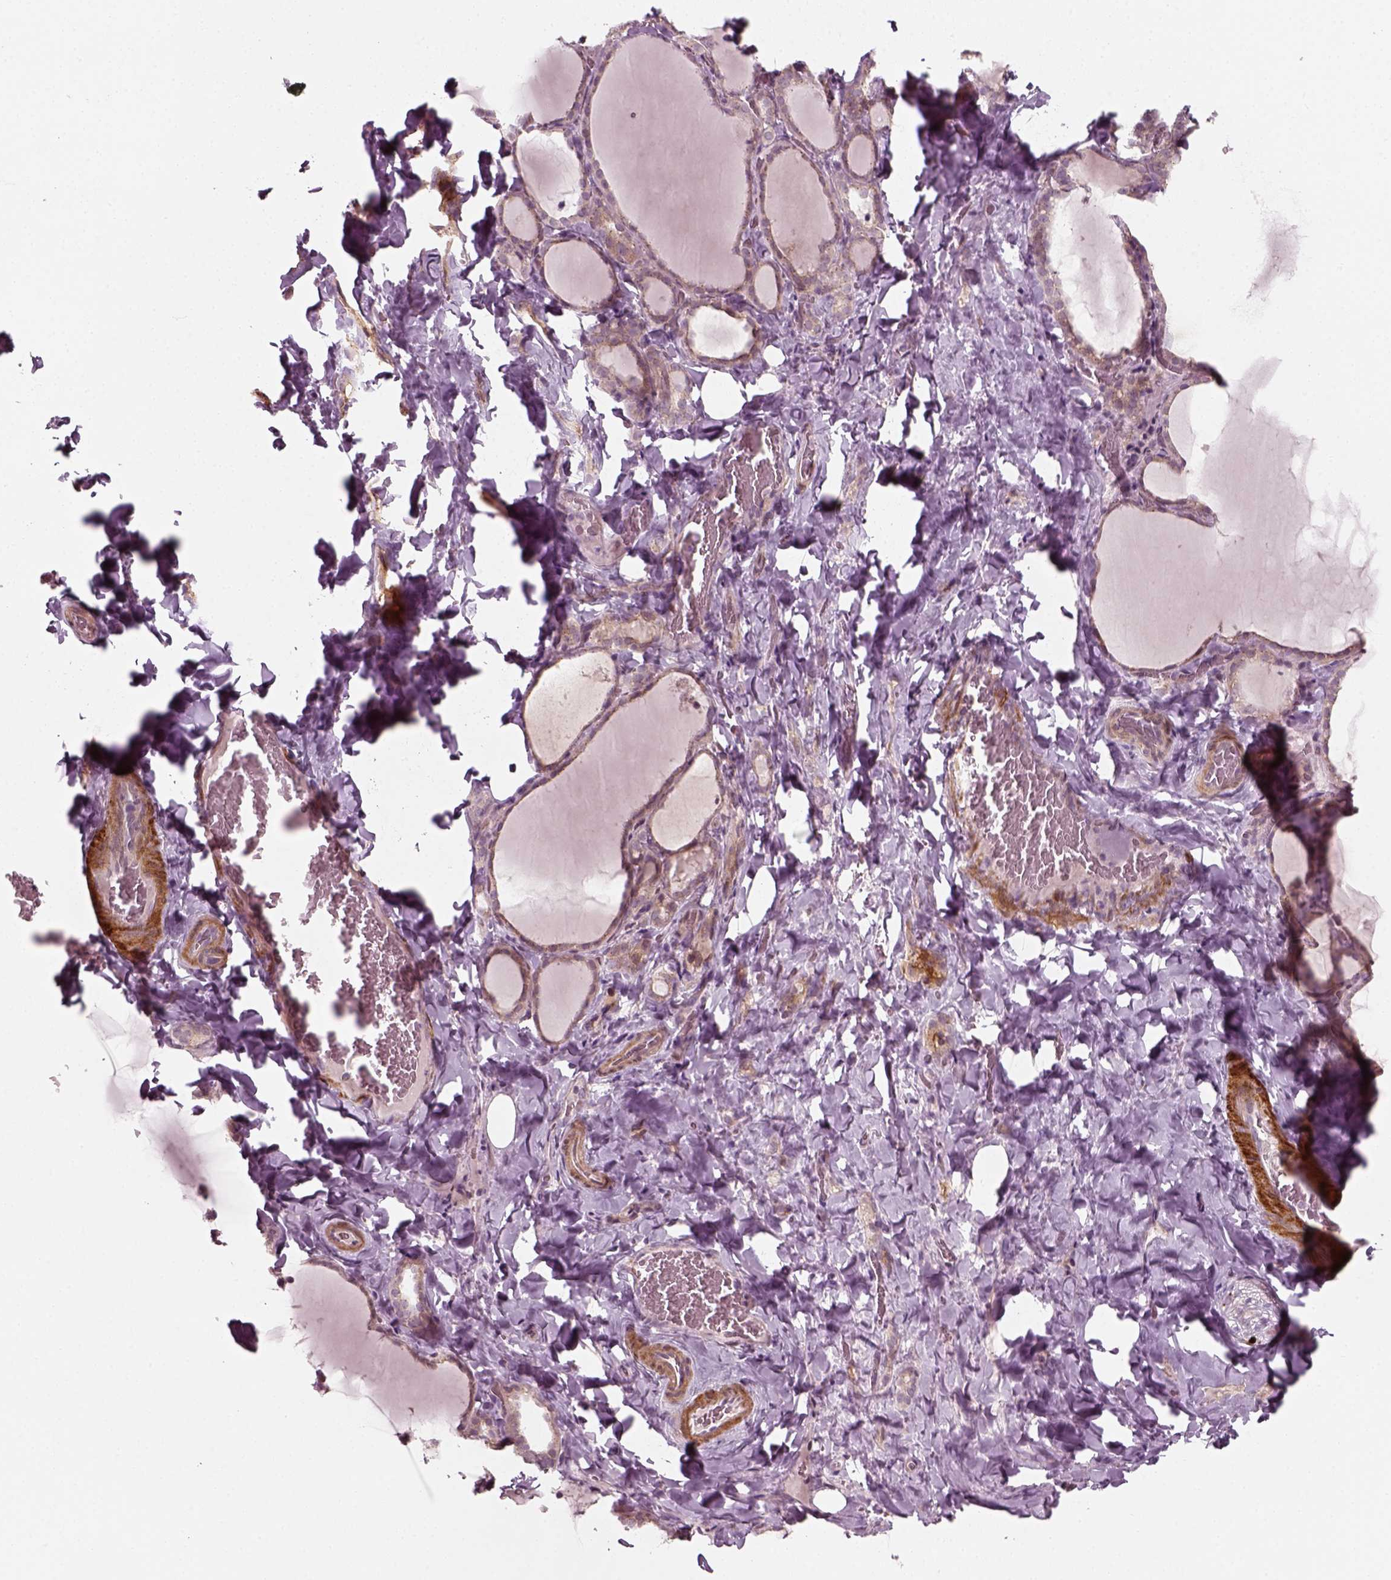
{"staining": {"intensity": "negative", "quantity": "none", "location": "none"}, "tissue": "thyroid gland", "cell_type": "Glandular cells", "image_type": "normal", "snomed": [{"axis": "morphology", "description": "Normal tissue, NOS"}, {"axis": "topography", "description": "Thyroid gland"}], "caption": "IHC photomicrograph of normal thyroid gland: thyroid gland stained with DAB (3,3'-diaminobenzidine) displays no significant protein expression in glandular cells. (DAB immunohistochemistry (IHC), high magnification).", "gene": "MLIP", "patient": {"sex": "female", "age": 22}}